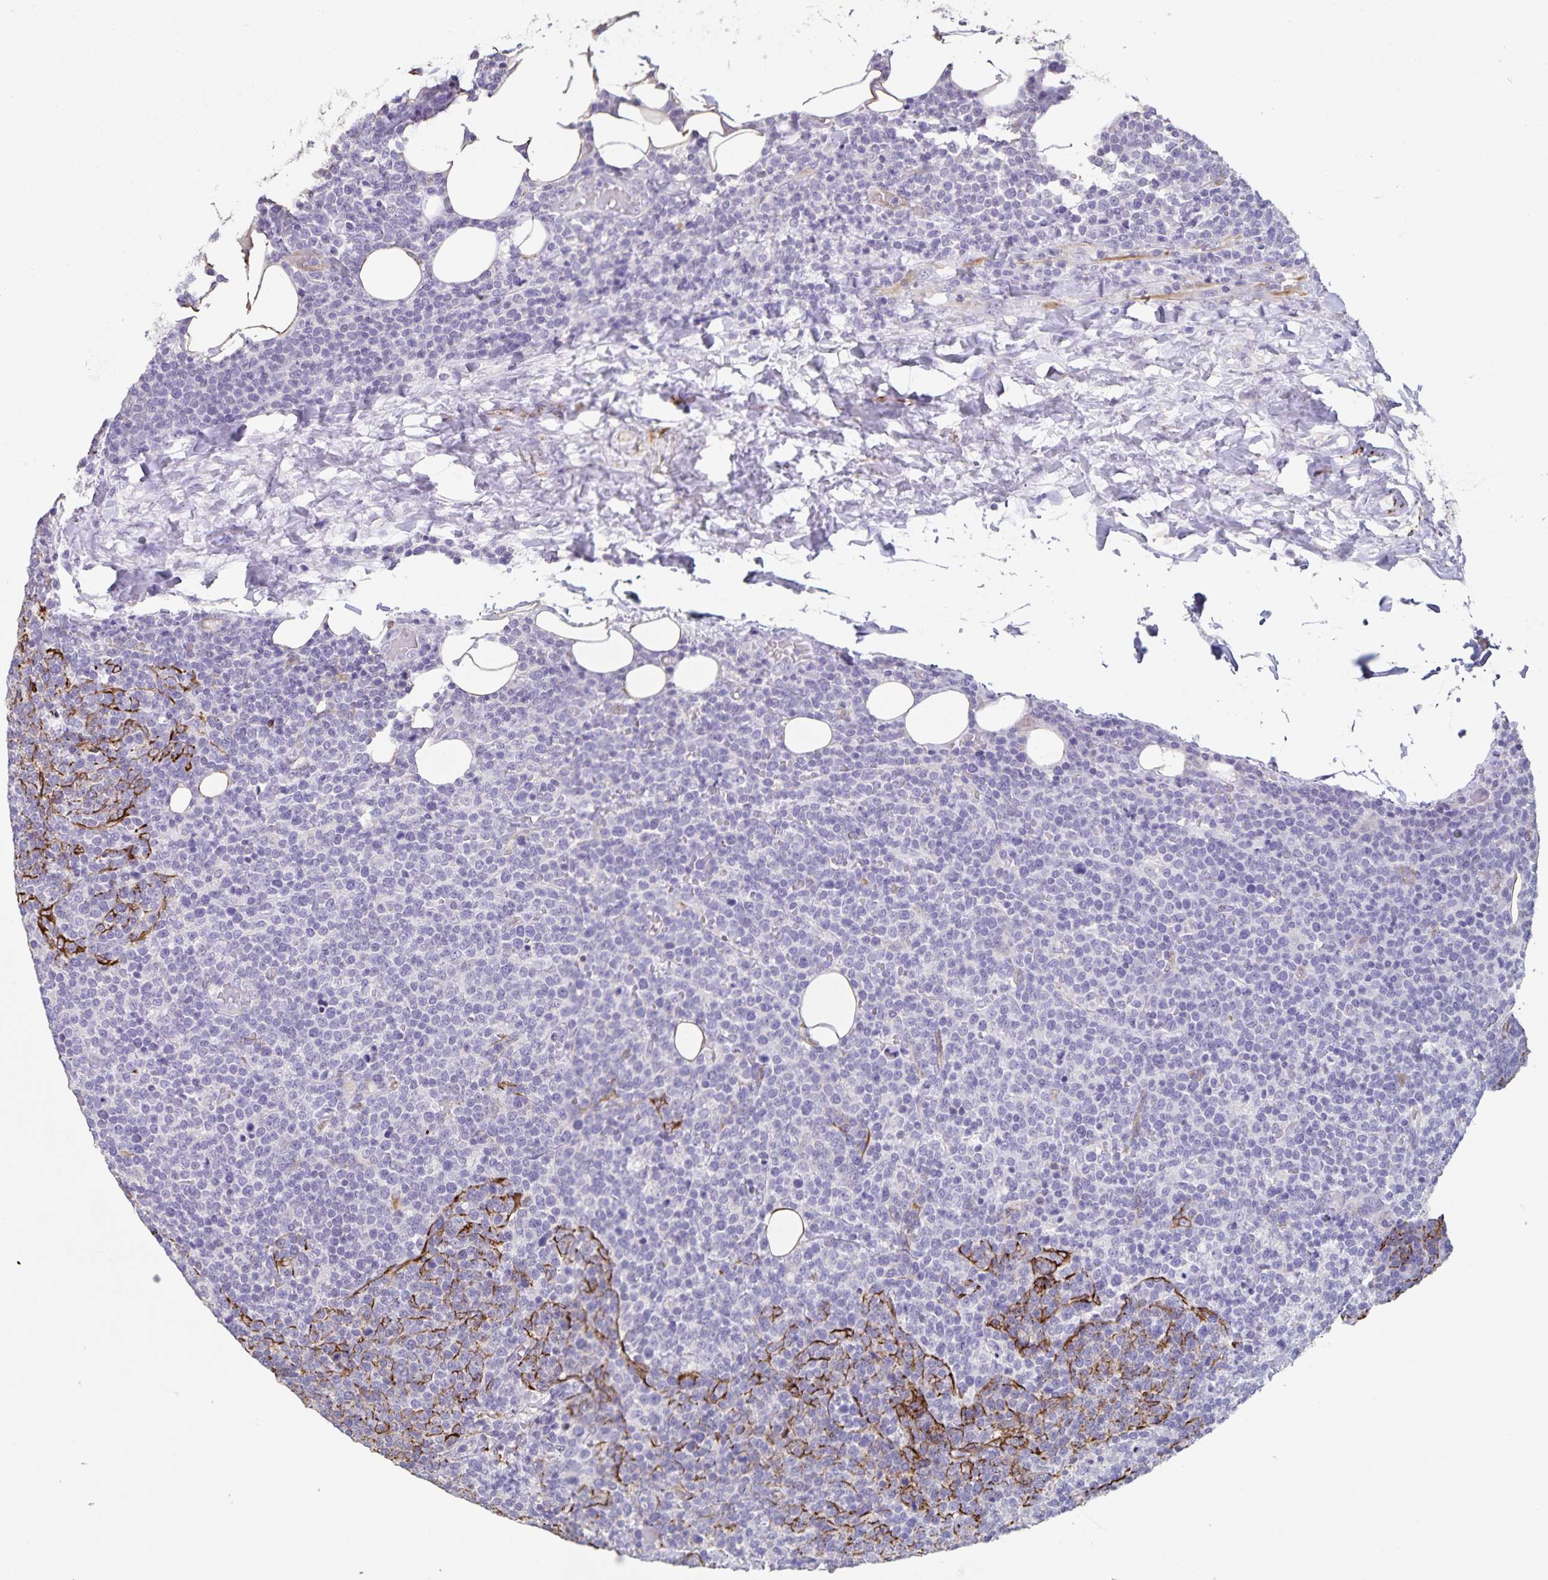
{"staining": {"intensity": "negative", "quantity": "none", "location": "none"}, "tissue": "lymphoma", "cell_type": "Tumor cells", "image_type": "cancer", "snomed": [{"axis": "morphology", "description": "Malignant lymphoma, non-Hodgkin's type, High grade"}, {"axis": "topography", "description": "Lymph node"}], "caption": "Immunohistochemistry micrograph of malignant lymphoma, non-Hodgkin's type (high-grade) stained for a protein (brown), which displays no staining in tumor cells.", "gene": "SYNM", "patient": {"sex": "male", "age": 61}}